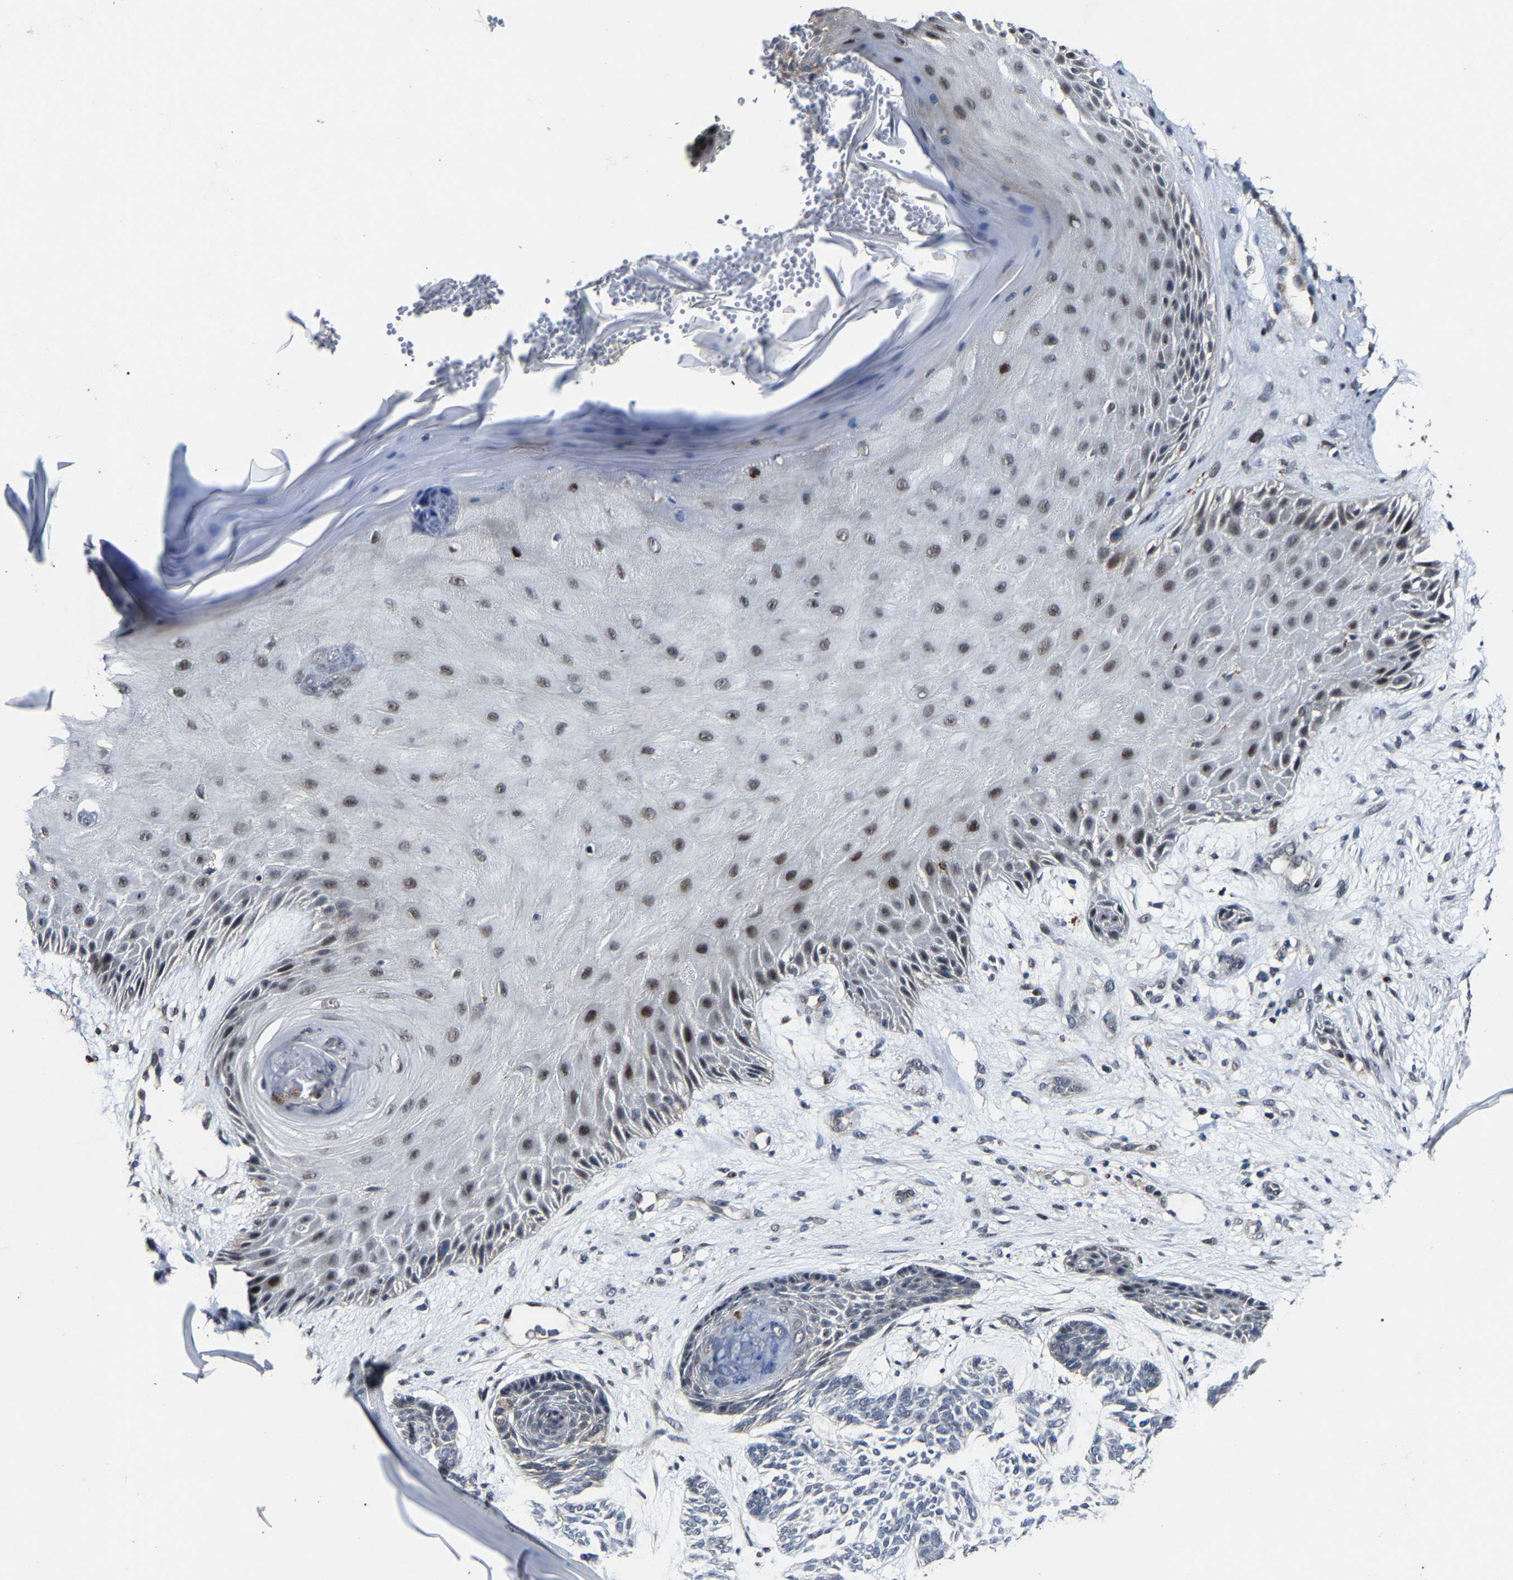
{"staining": {"intensity": "negative", "quantity": "none", "location": "none"}, "tissue": "skin cancer", "cell_type": "Tumor cells", "image_type": "cancer", "snomed": [{"axis": "morphology", "description": "Basal cell carcinoma"}, {"axis": "topography", "description": "Skin"}], "caption": "An IHC photomicrograph of skin cancer is shown. There is no staining in tumor cells of skin cancer.", "gene": "LSM8", "patient": {"sex": "male", "age": 55}}